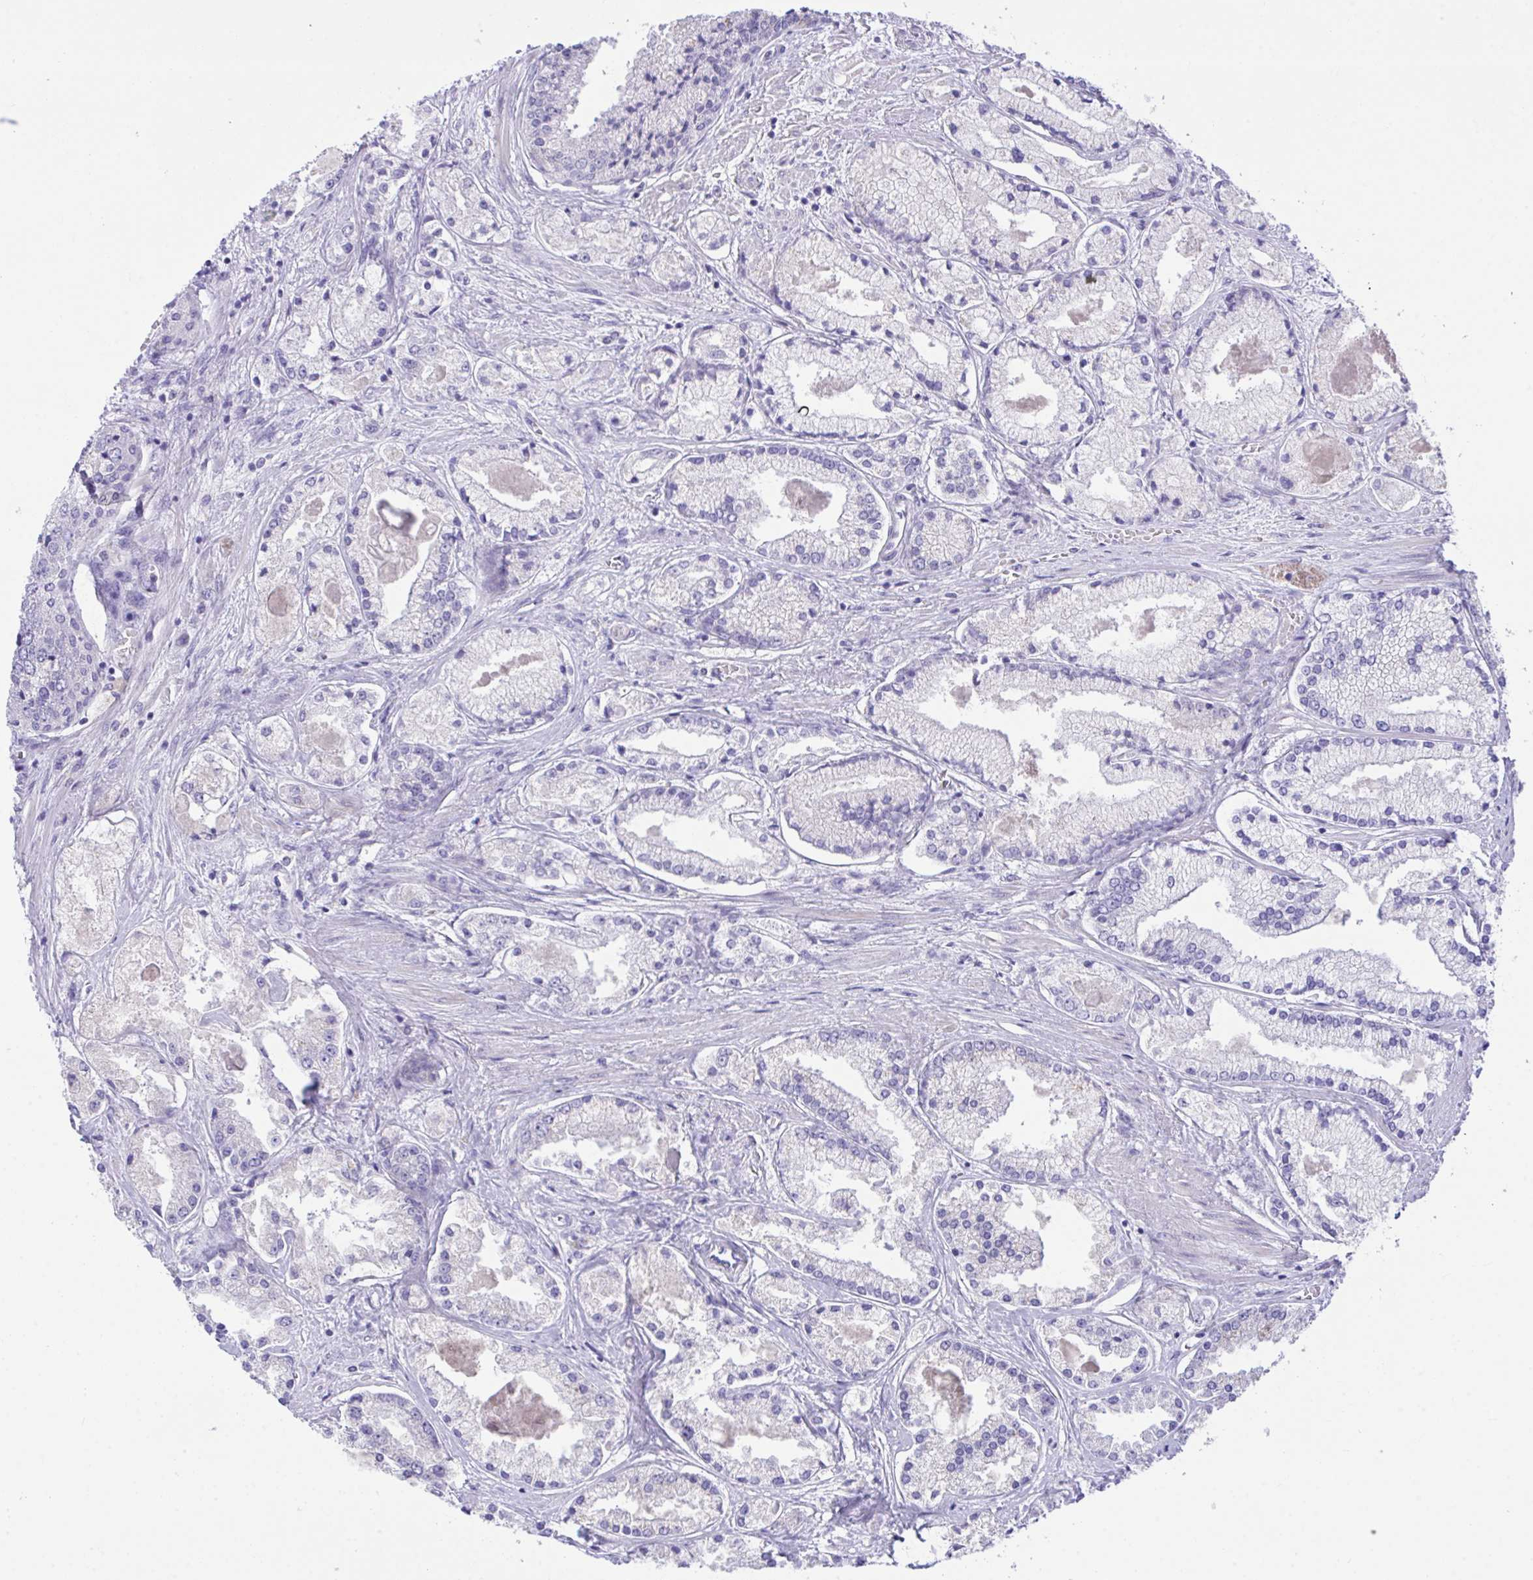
{"staining": {"intensity": "negative", "quantity": "none", "location": "none"}, "tissue": "prostate cancer", "cell_type": "Tumor cells", "image_type": "cancer", "snomed": [{"axis": "morphology", "description": "Adenocarcinoma, High grade"}, {"axis": "topography", "description": "Prostate"}], "caption": "Photomicrograph shows no significant protein expression in tumor cells of adenocarcinoma (high-grade) (prostate).", "gene": "PLEKHH1", "patient": {"sex": "male", "age": 67}}